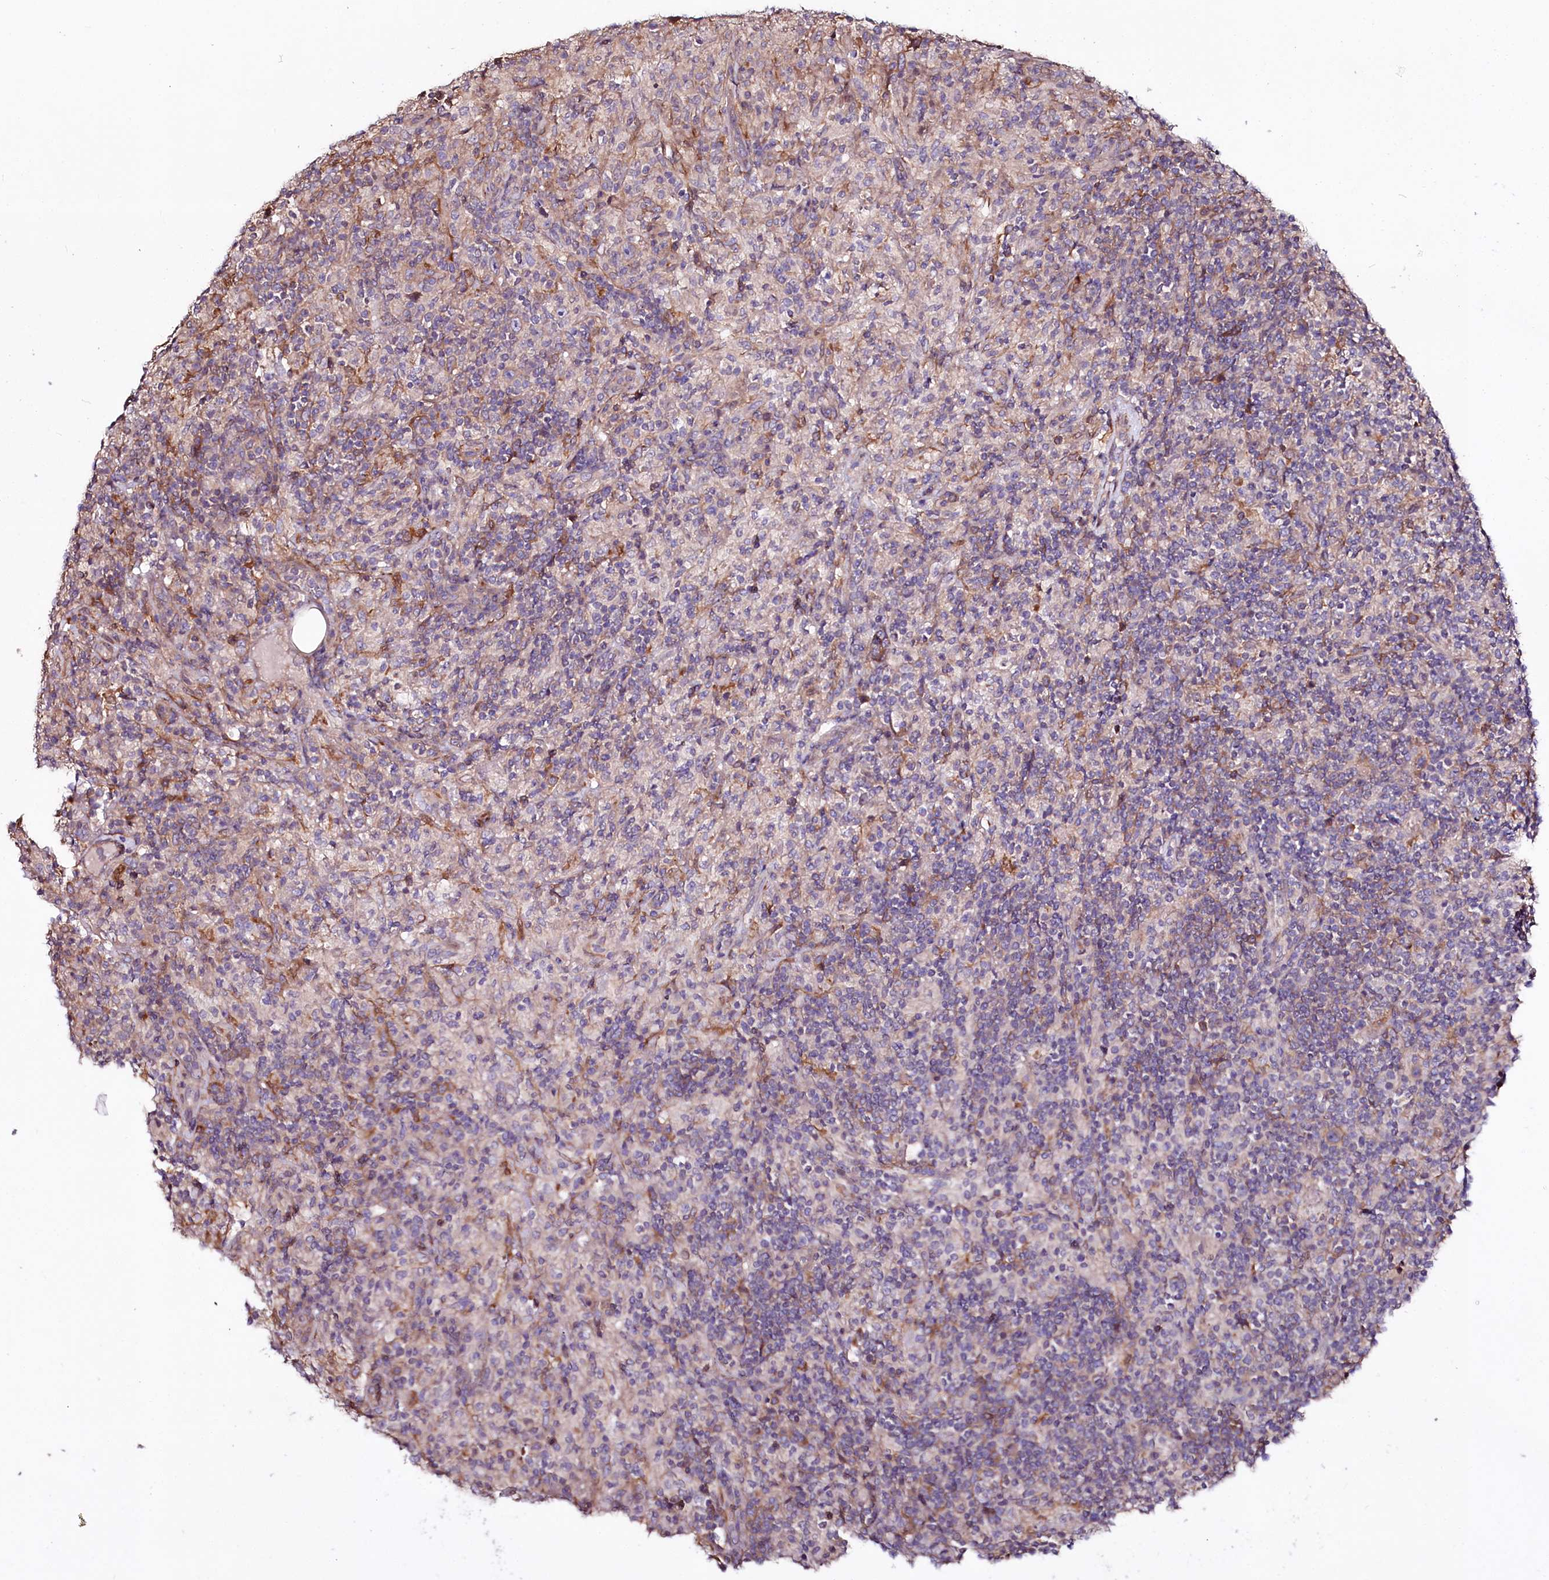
{"staining": {"intensity": "negative", "quantity": "none", "location": "none"}, "tissue": "lymphoma", "cell_type": "Tumor cells", "image_type": "cancer", "snomed": [{"axis": "morphology", "description": "Hodgkin's disease, NOS"}, {"axis": "topography", "description": "Lymph node"}], "caption": "Immunohistochemistry (IHC) of human Hodgkin's disease exhibits no expression in tumor cells. (DAB (3,3'-diaminobenzidine) IHC, high magnification).", "gene": "FCHSD2", "patient": {"sex": "male", "age": 70}}